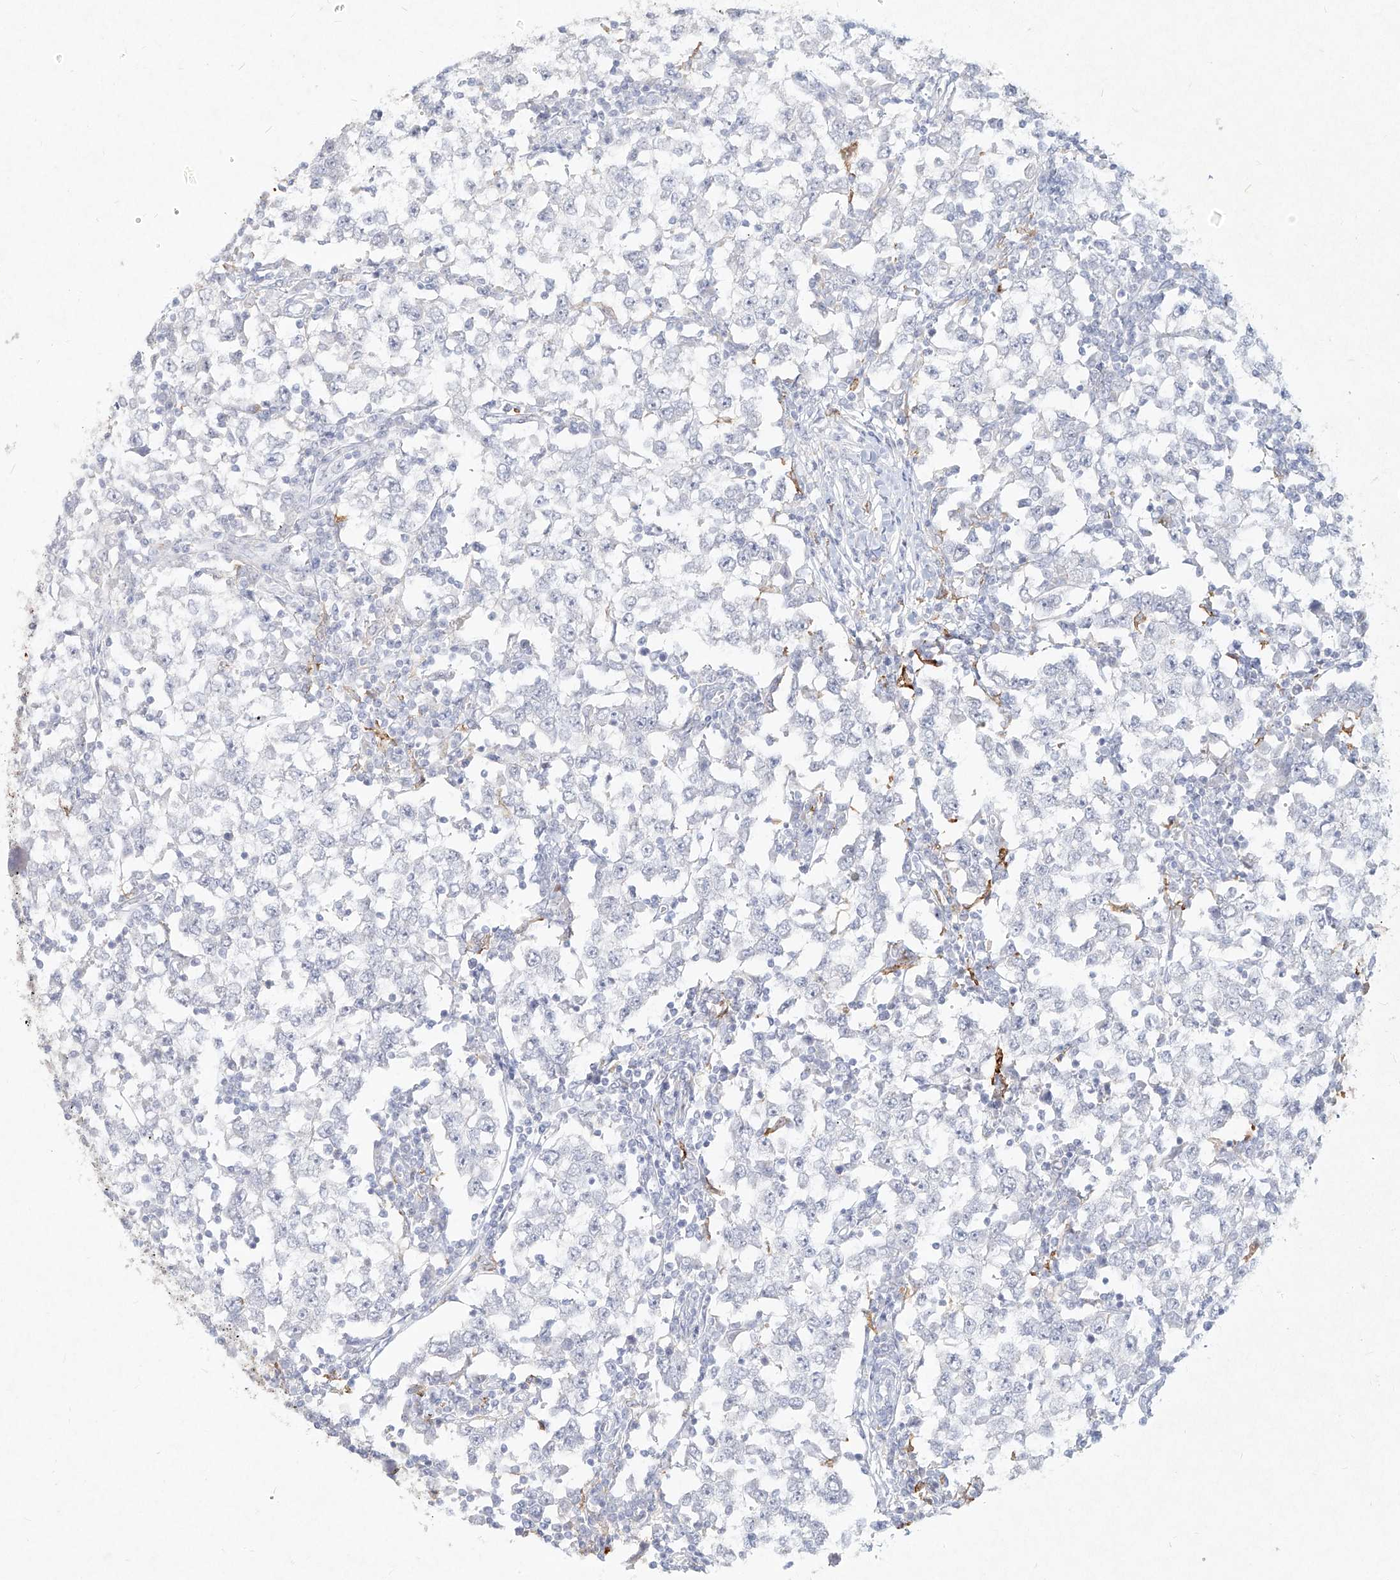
{"staining": {"intensity": "negative", "quantity": "none", "location": "none"}, "tissue": "testis cancer", "cell_type": "Tumor cells", "image_type": "cancer", "snomed": [{"axis": "morphology", "description": "Seminoma, NOS"}, {"axis": "topography", "description": "Testis"}], "caption": "Immunohistochemical staining of human testis cancer (seminoma) demonstrates no significant staining in tumor cells. The staining was performed using DAB (3,3'-diaminobenzidine) to visualize the protein expression in brown, while the nuclei were stained in blue with hematoxylin (Magnification: 20x).", "gene": "CD209", "patient": {"sex": "male", "age": 65}}